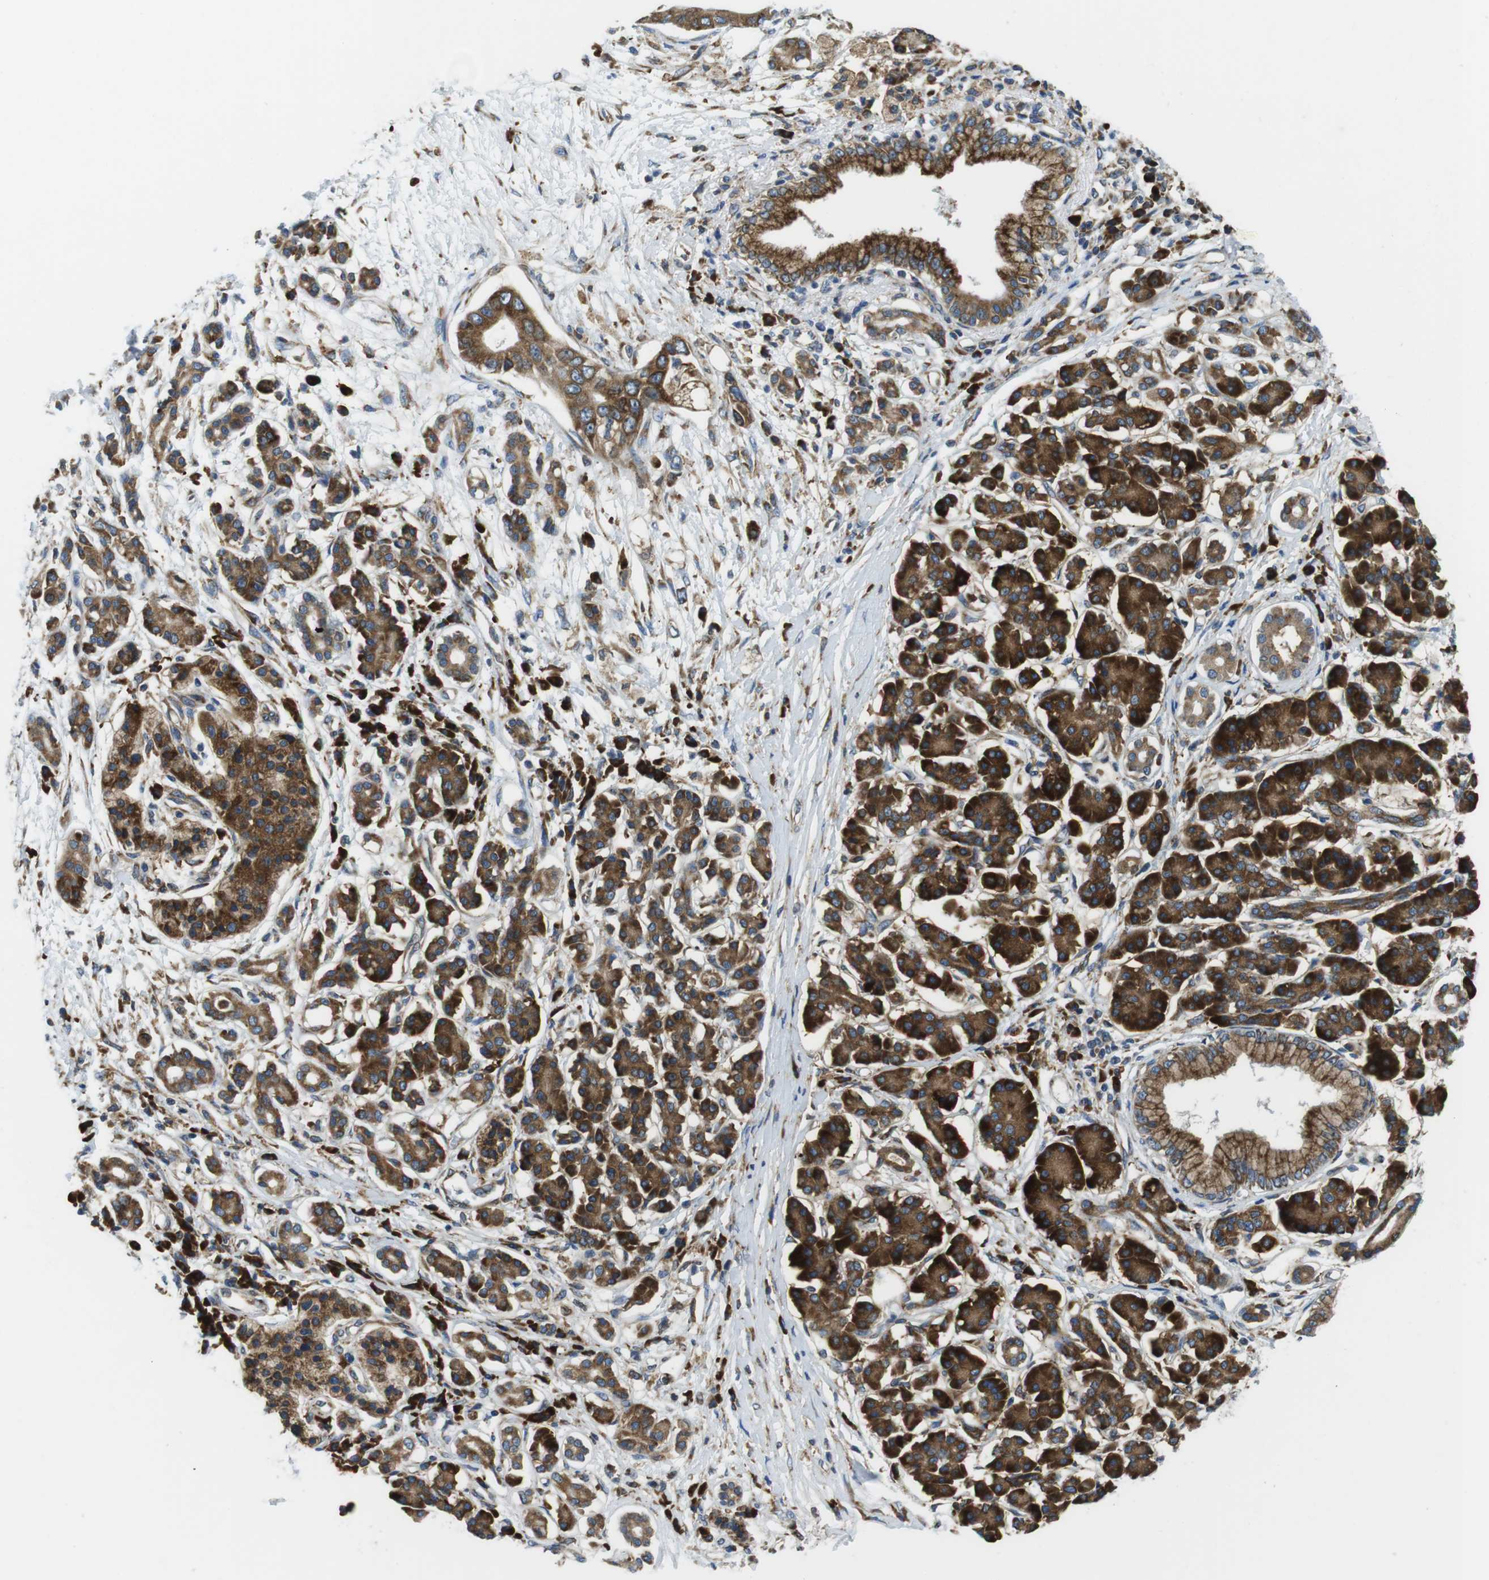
{"staining": {"intensity": "moderate", "quantity": ">75%", "location": "cytoplasmic/membranous"}, "tissue": "pancreatic cancer", "cell_type": "Tumor cells", "image_type": "cancer", "snomed": [{"axis": "morphology", "description": "Adenocarcinoma, NOS"}, {"axis": "topography", "description": "Pancreas"}], "caption": "Adenocarcinoma (pancreatic) was stained to show a protein in brown. There is medium levels of moderate cytoplasmic/membranous expression in about >75% of tumor cells.", "gene": "UGGT1", "patient": {"sex": "male", "age": 77}}